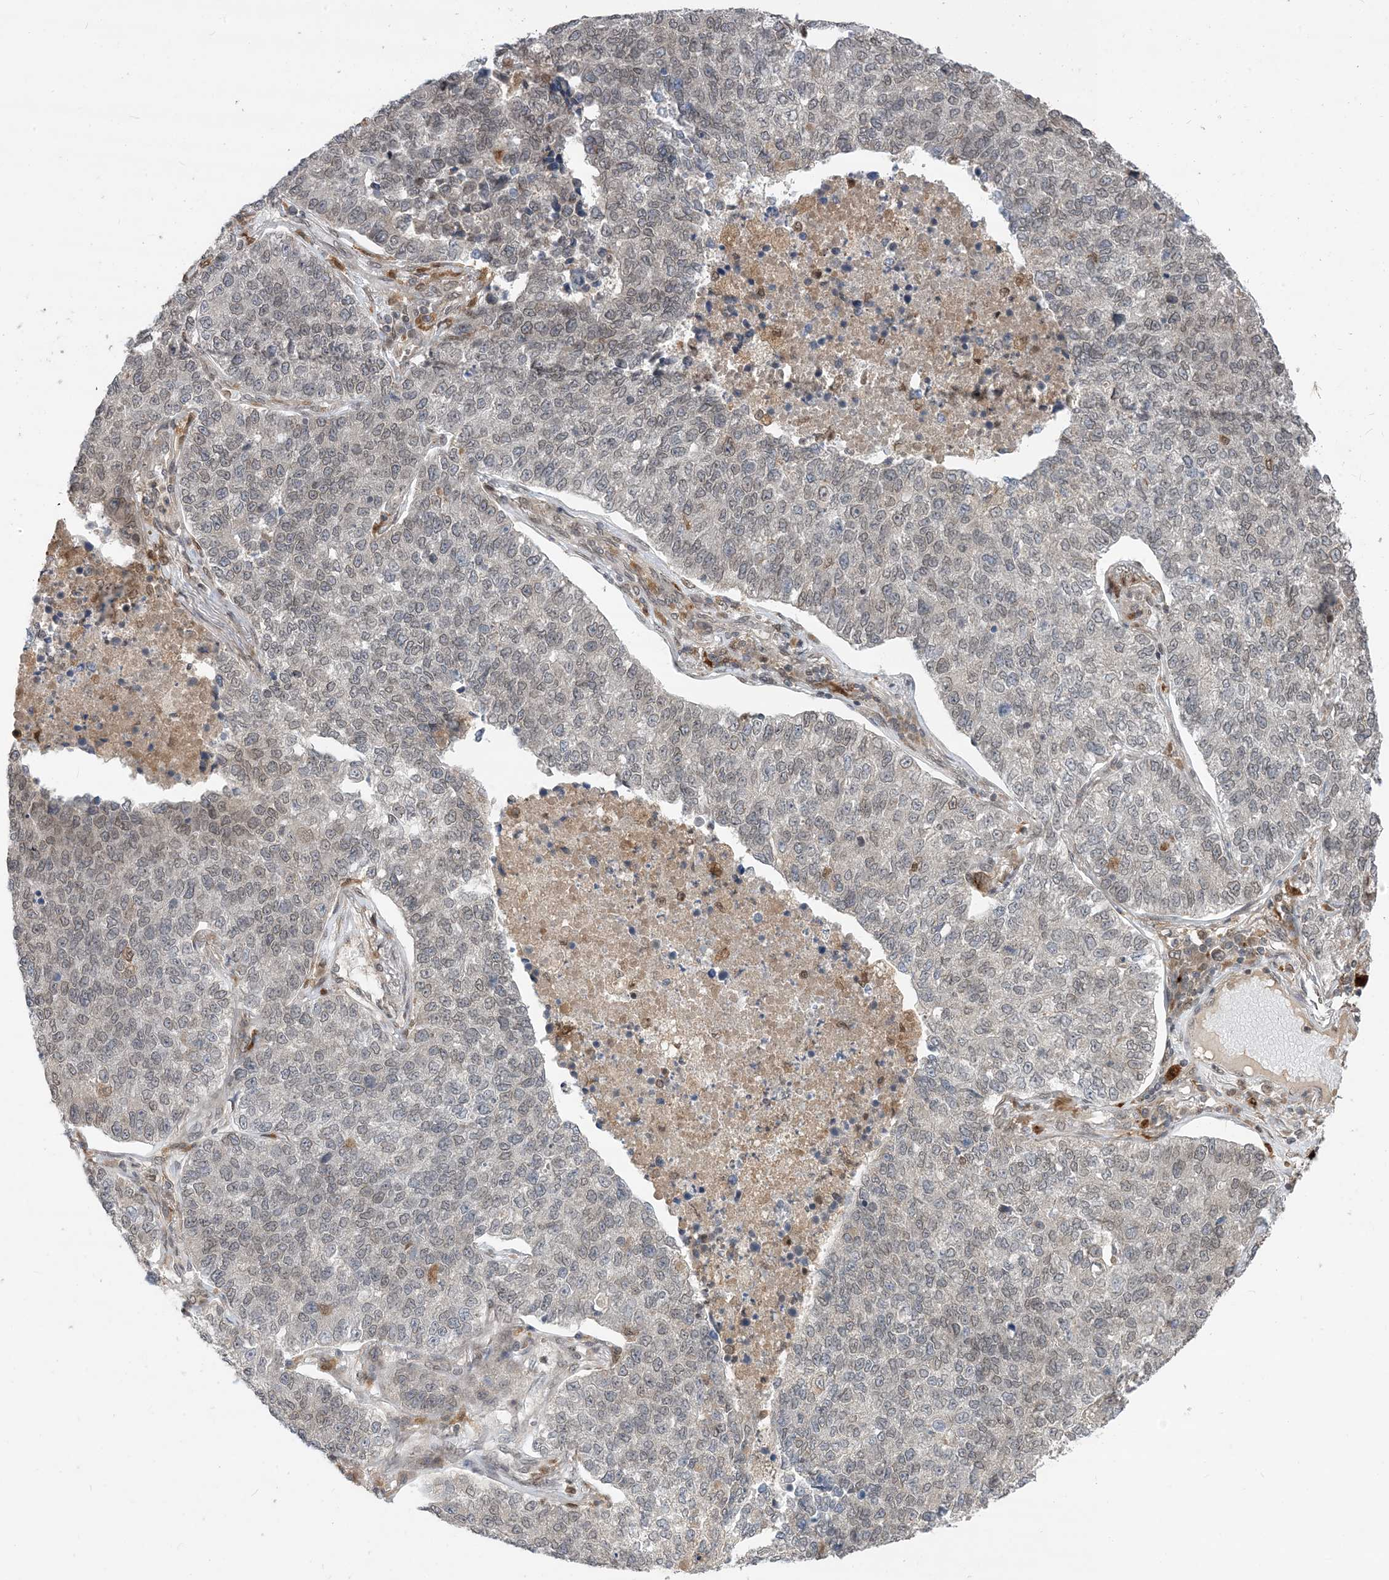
{"staining": {"intensity": "negative", "quantity": "none", "location": "none"}, "tissue": "lung cancer", "cell_type": "Tumor cells", "image_type": "cancer", "snomed": [{"axis": "morphology", "description": "Adenocarcinoma, NOS"}, {"axis": "topography", "description": "Lung"}], "caption": "Immunohistochemical staining of lung adenocarcinoma displays no significant staining in tumor cells.", "gene": "NAGK", "patient": {"sex": "male", "age": 49}}